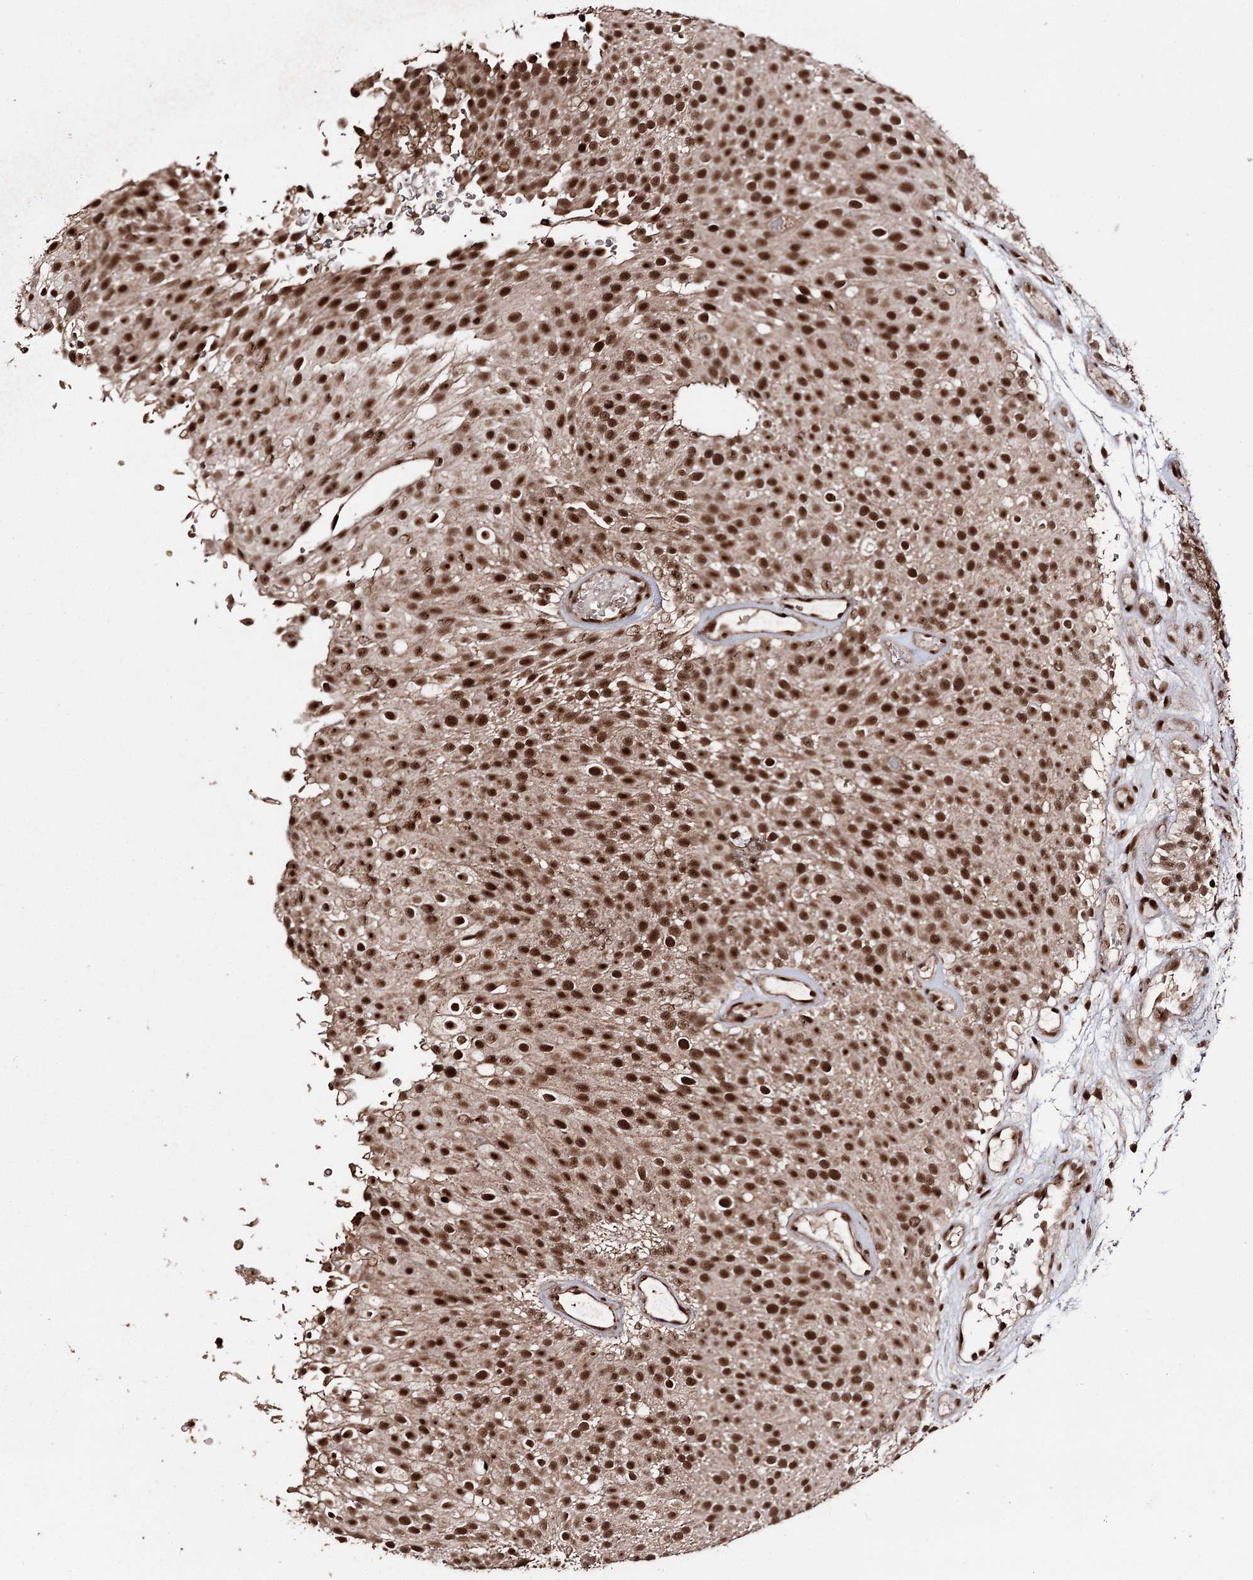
{"staining": {"intensity": "strong", "quantity": ">75%", "location": "nuclear"}, "tissue": "urothelial cancer", "cell_type": "Tumor cells", "image_type": "cancer", "snomed": [{"axis": "morphology", "description": "Urothelial carcinoma, Low grade"}, {"axis": "topography", "description": "Urinary bladder"}], "caption": "IHC photomicrograph of human urothelial cancer stained for a protein (brown), which exhibits high levels of strong nuclear positivity in approximately >75% of tumor cells.", "gene": "U2SURP", "patient": {"sex": "male", "age": 78}}